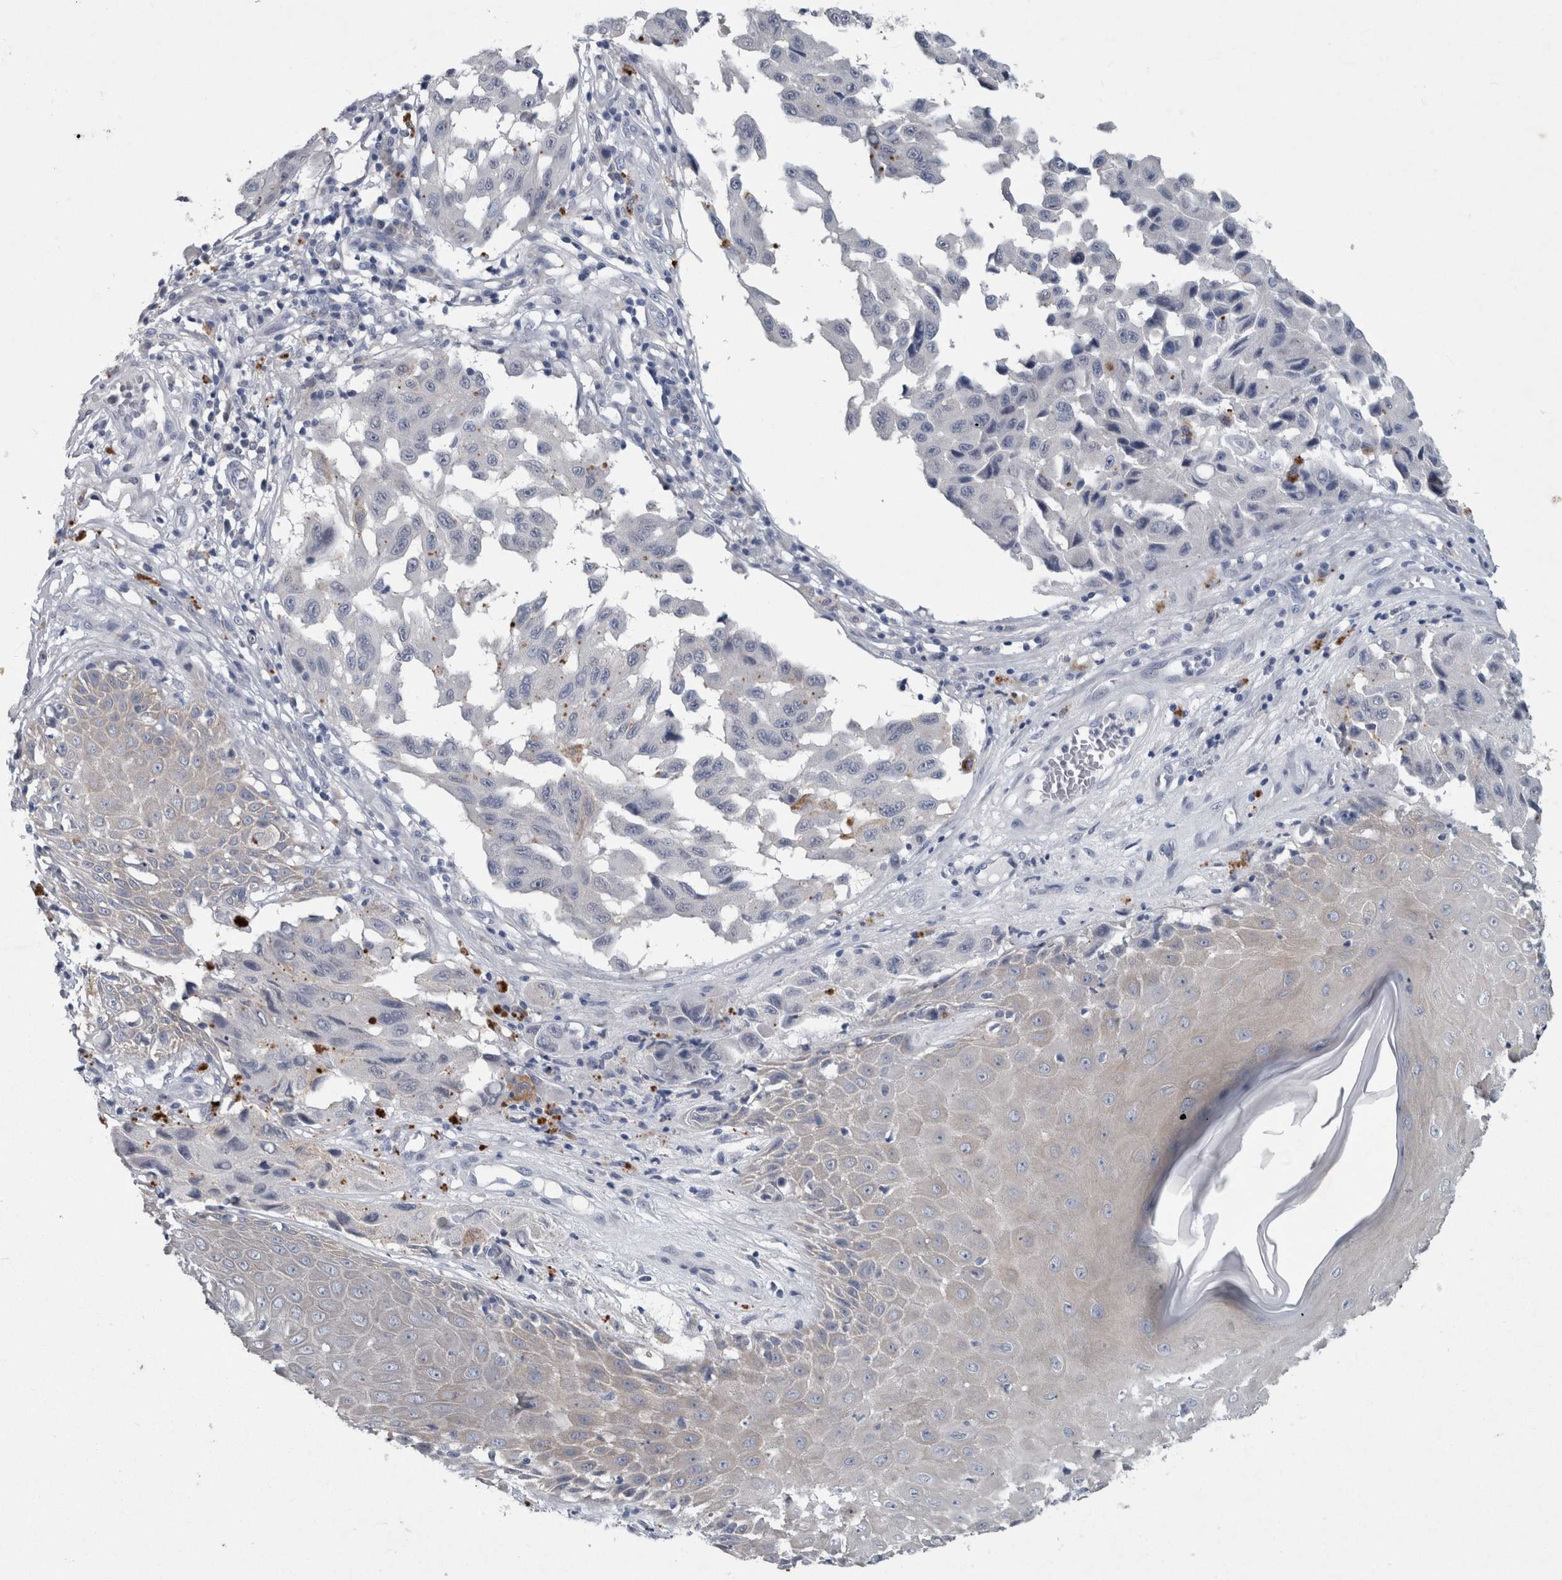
{"staining": {"intensity": "negative", "quantity": "none", "location": "none"}, "tissue": "melanoma", "cell_type": "Tumor cells", "image_type": "cancer", "snomed": [{"axis": "morphology", "description": "Malignant melanoma, NOS"}, {"axis": "topography", "description": "Skin"}], "caption": "This is an IHC histopathology image of human malignant melanoma. There is no positivity in tumor cells.", "gene": "FAM83H", "patient": {"sex": "male", "age": 30}}